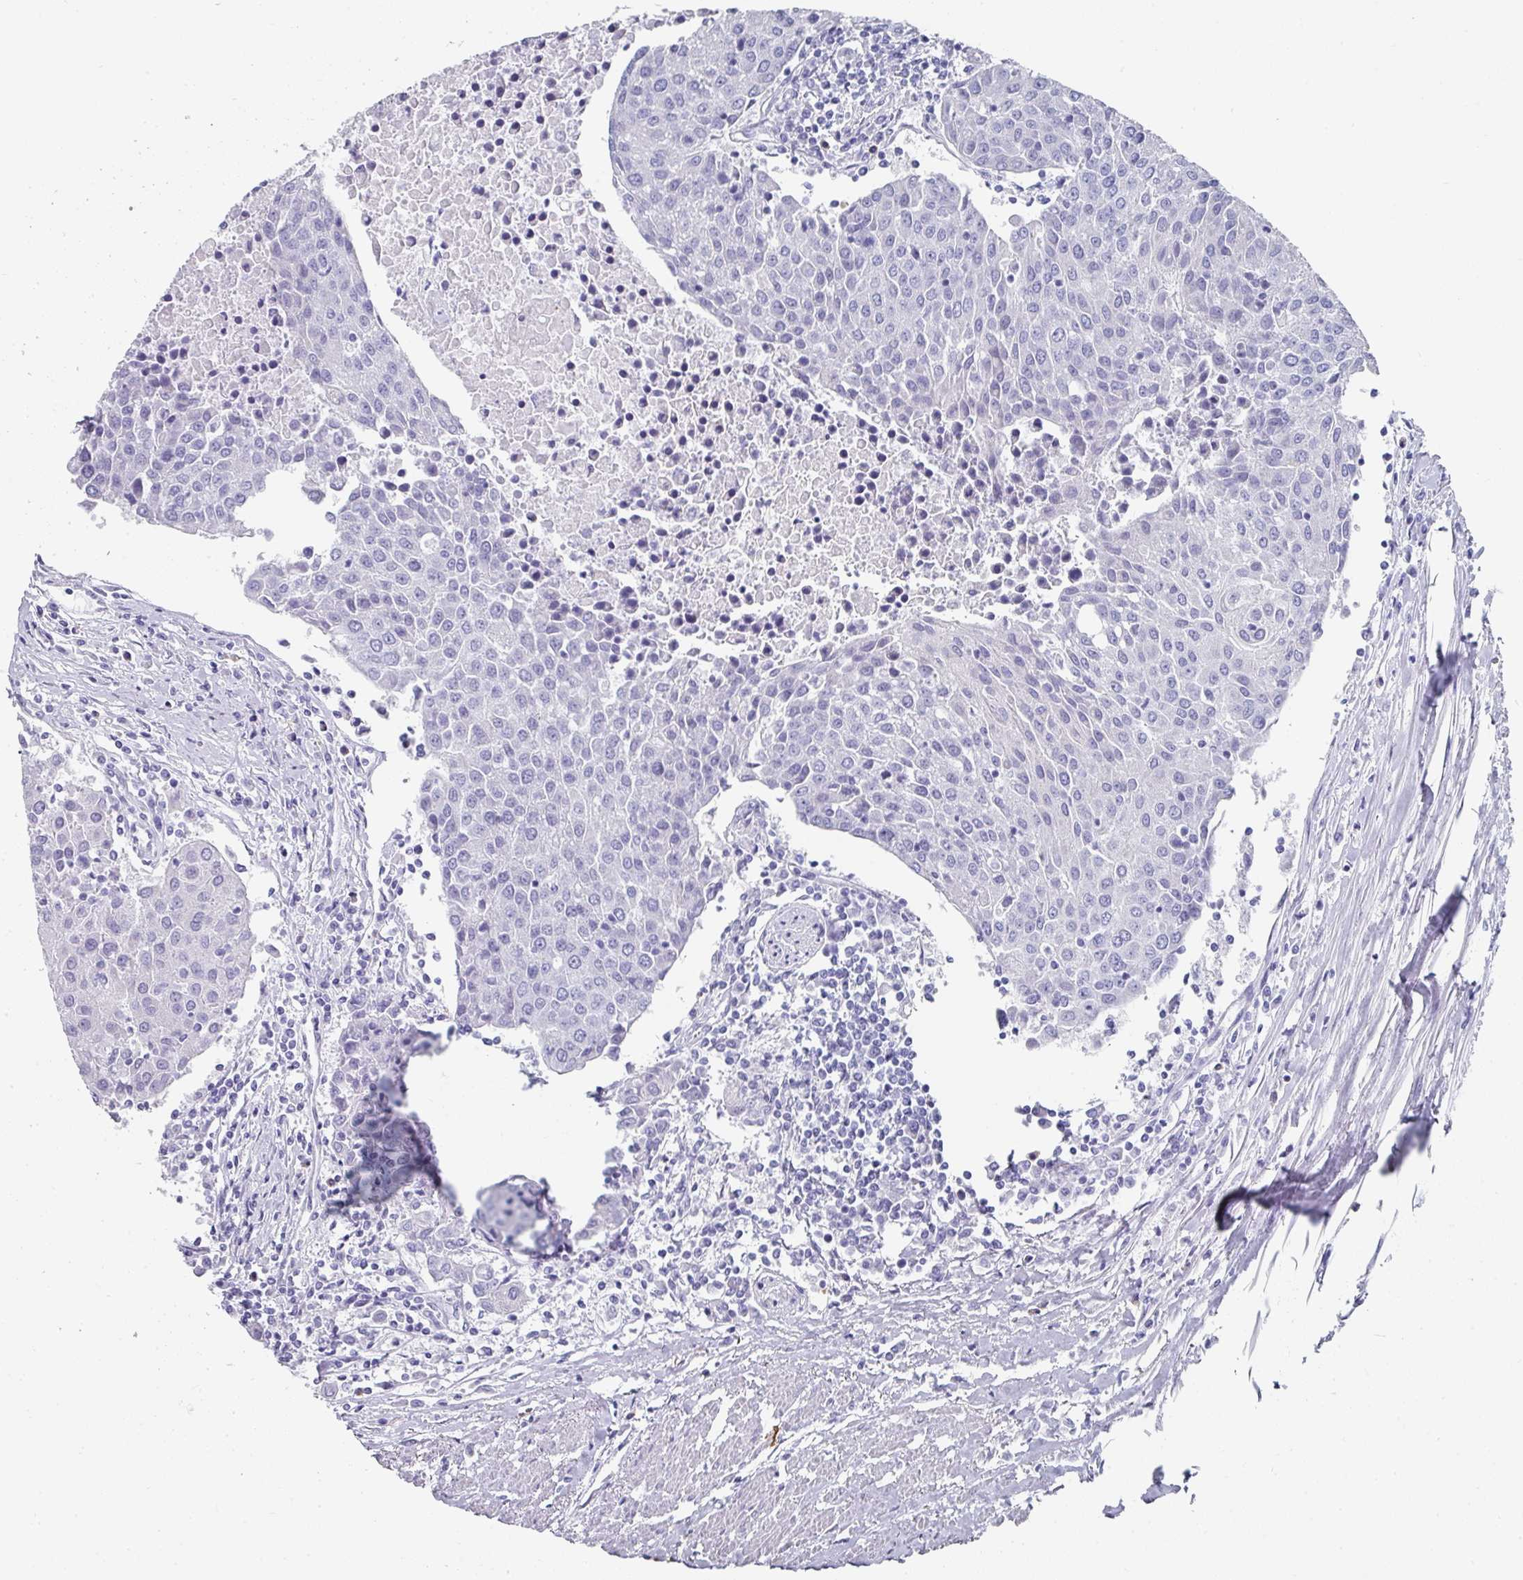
{"staining": {"intensity": "negative", "quantity": "none", "location": "none"}, "tissue": "urothelial cancer", "cell_type": "Tumor cells", "image_type": "cancer", "snomed": [{"axis": "morphology", "description": "Urothelial carcinoma, High grade"}, {"axis": "topography", "description": "Urinary bladder"}], "caption": "A micrograph of human high-grade urothelial carcinoma is negative for staining in tumor cells.", "gene": "SETBP1", "patient": {"sex": "female", "age": 85}}